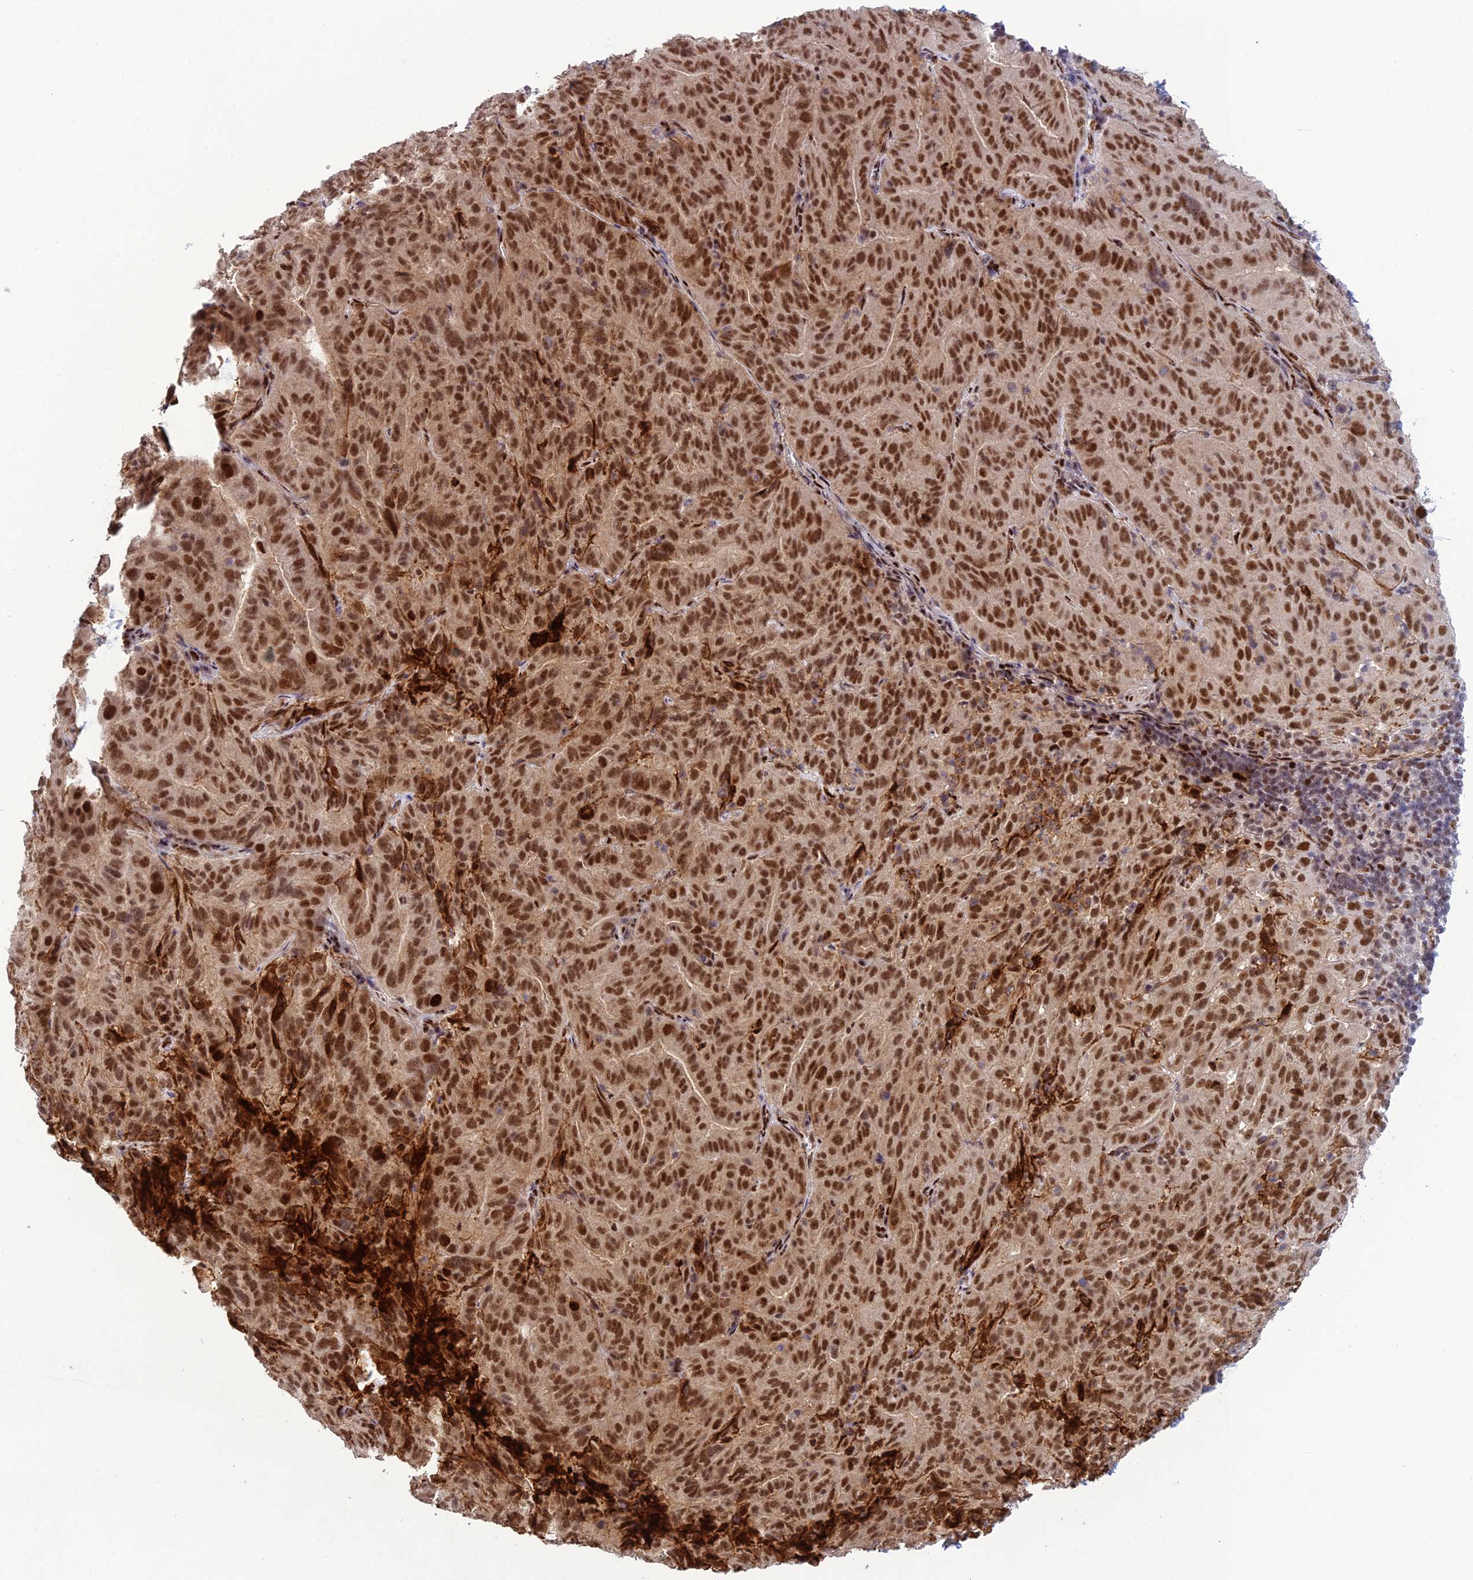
{"staining": {"intensity": "strong", "quantity": ">75%", "location": "cytoplasmic/membranous,nuclear"}, "tissue": "pancreatic cancer", "cell_type": "Tumor cells", "image_type": "cancer", "snomed": [{"axis": "morphology", "description": "Adenocarcinoma, NOS"}, {"axis": "topography", "description": "Pancreas"}], "caption": "Human pancreatic cancer stained for a protein (brown) exhibits strong cytoplasmic/membranous and nuclear positive positivity in about >75% of tumor cells.", "gene": "RANBP3", "patient": {"sex": "male", "age": 63}}